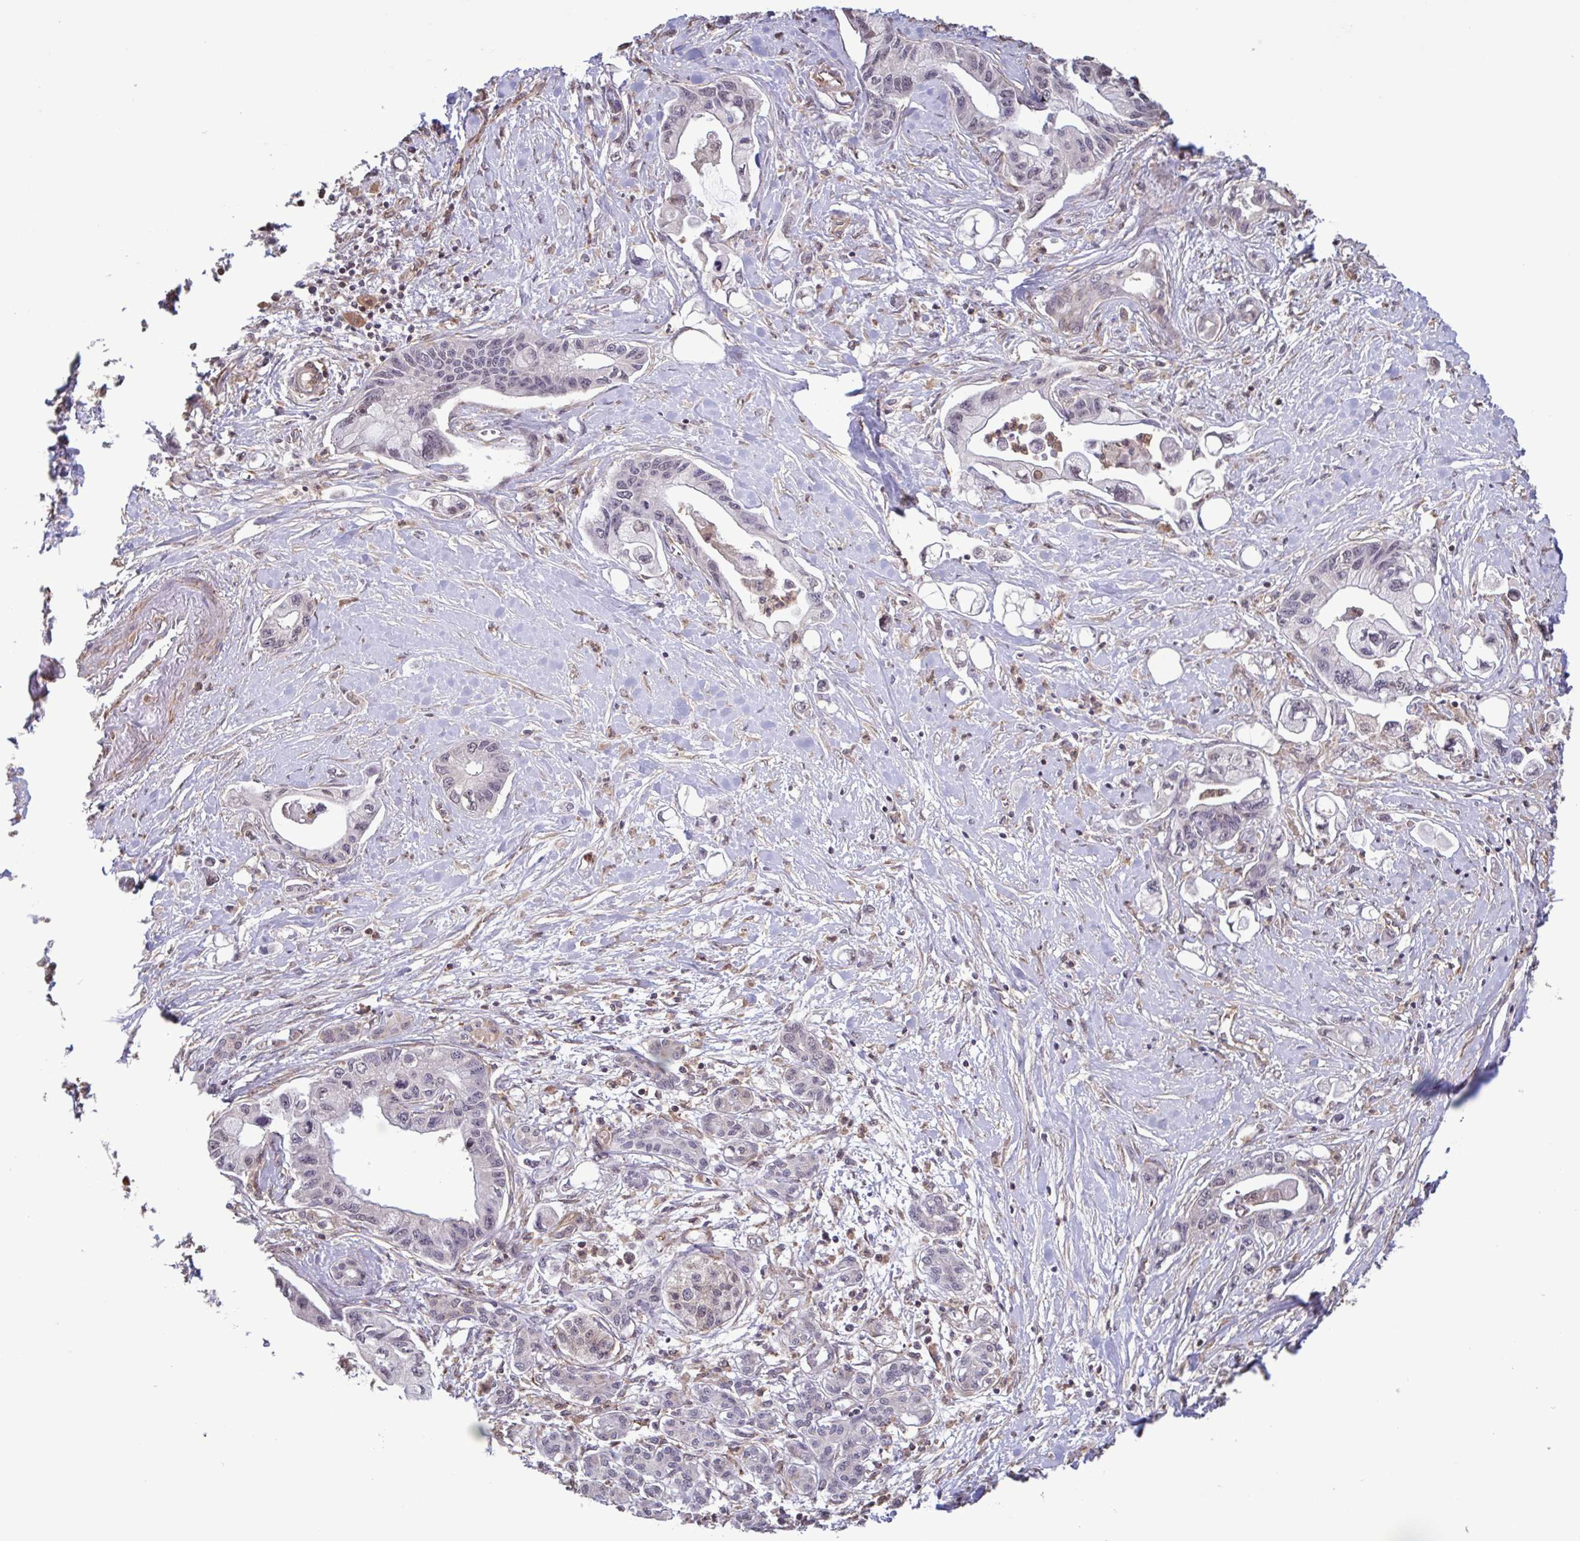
{"staining": {"intensity": "negative", "quantity": "none", "location": "none"}, "tissue": "pancreatic cancer", "cell_type": "Tumor cells", "image_type": "cancer", "snomed": [{"axis": "morphology", "description": "Adenocarcinoma, NOS"}, {"axis": "topography", "description": "Pancreas"}], "caption": "DAB (3,3'-diaminobenzidine) immunohistochemical staining of pancreatic cancer (adenocarcinoma) exhibits no significant expression in tumor cells.", "gene": "ZNF200", "patient": {"sex": "male", "age": 61}}